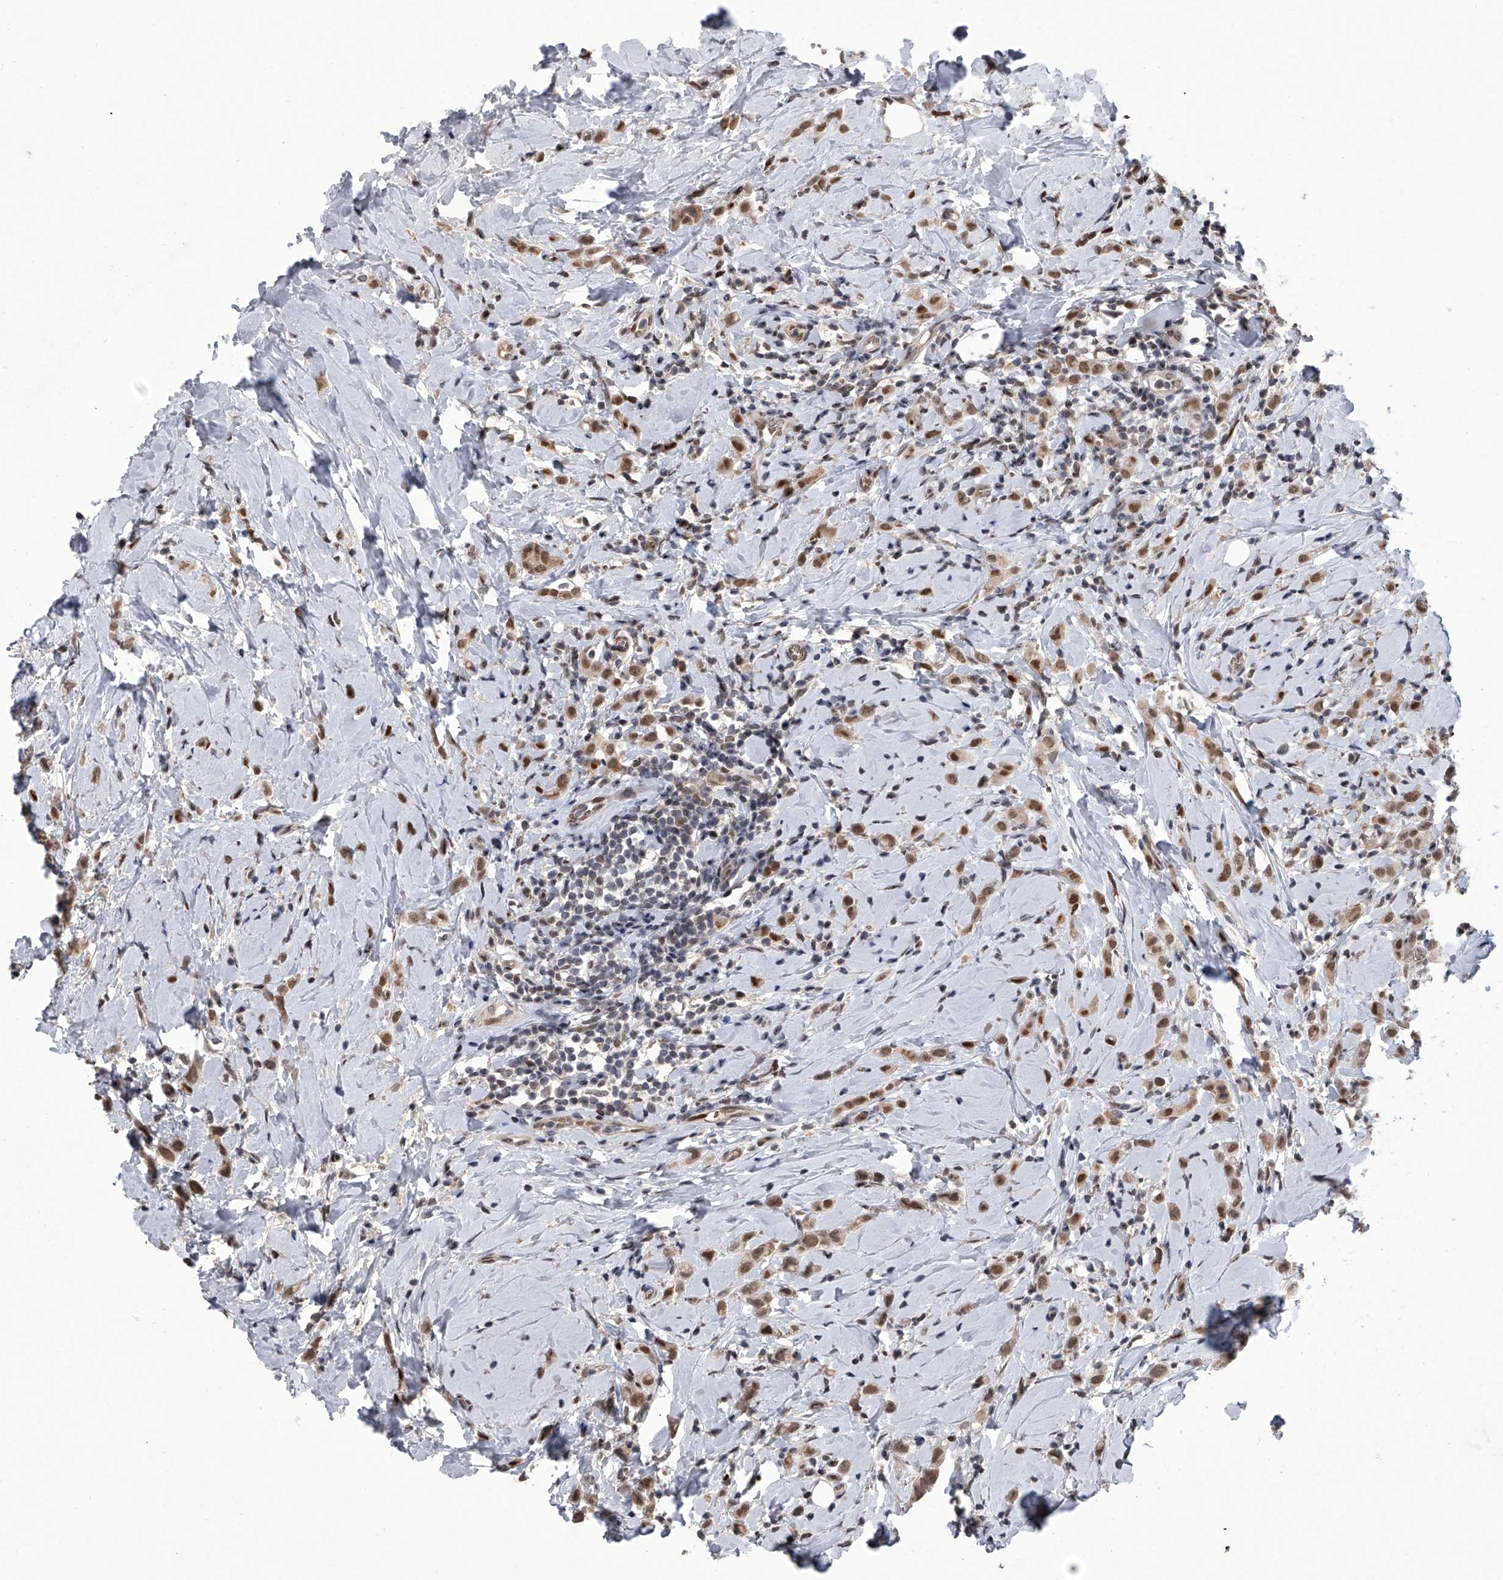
{"staining": {"intensity": "moderate", "quantity": ">75%", "location": "cytoplasmic/membranous,nuclear"}, "tissue": "breast cancer", "cell_type": "Tumor cells", "image_type": "cancer", "snomed": [{"axis": "morphology", "description": "Lobular carcinoma"}, {"axis": "topography", "description": "Breast"}], "caption": "IHC of breast cancer (lobular carcinoma) exhibits medium levels of moderate cytoplasmic/membranous and nuclear expression in approximately >75% of tumor cells. IHC stains the protein in brown and the nuclei are stained blue.", "gene": "ZNF426", "patient": {"sex": "female", "age": 47}}